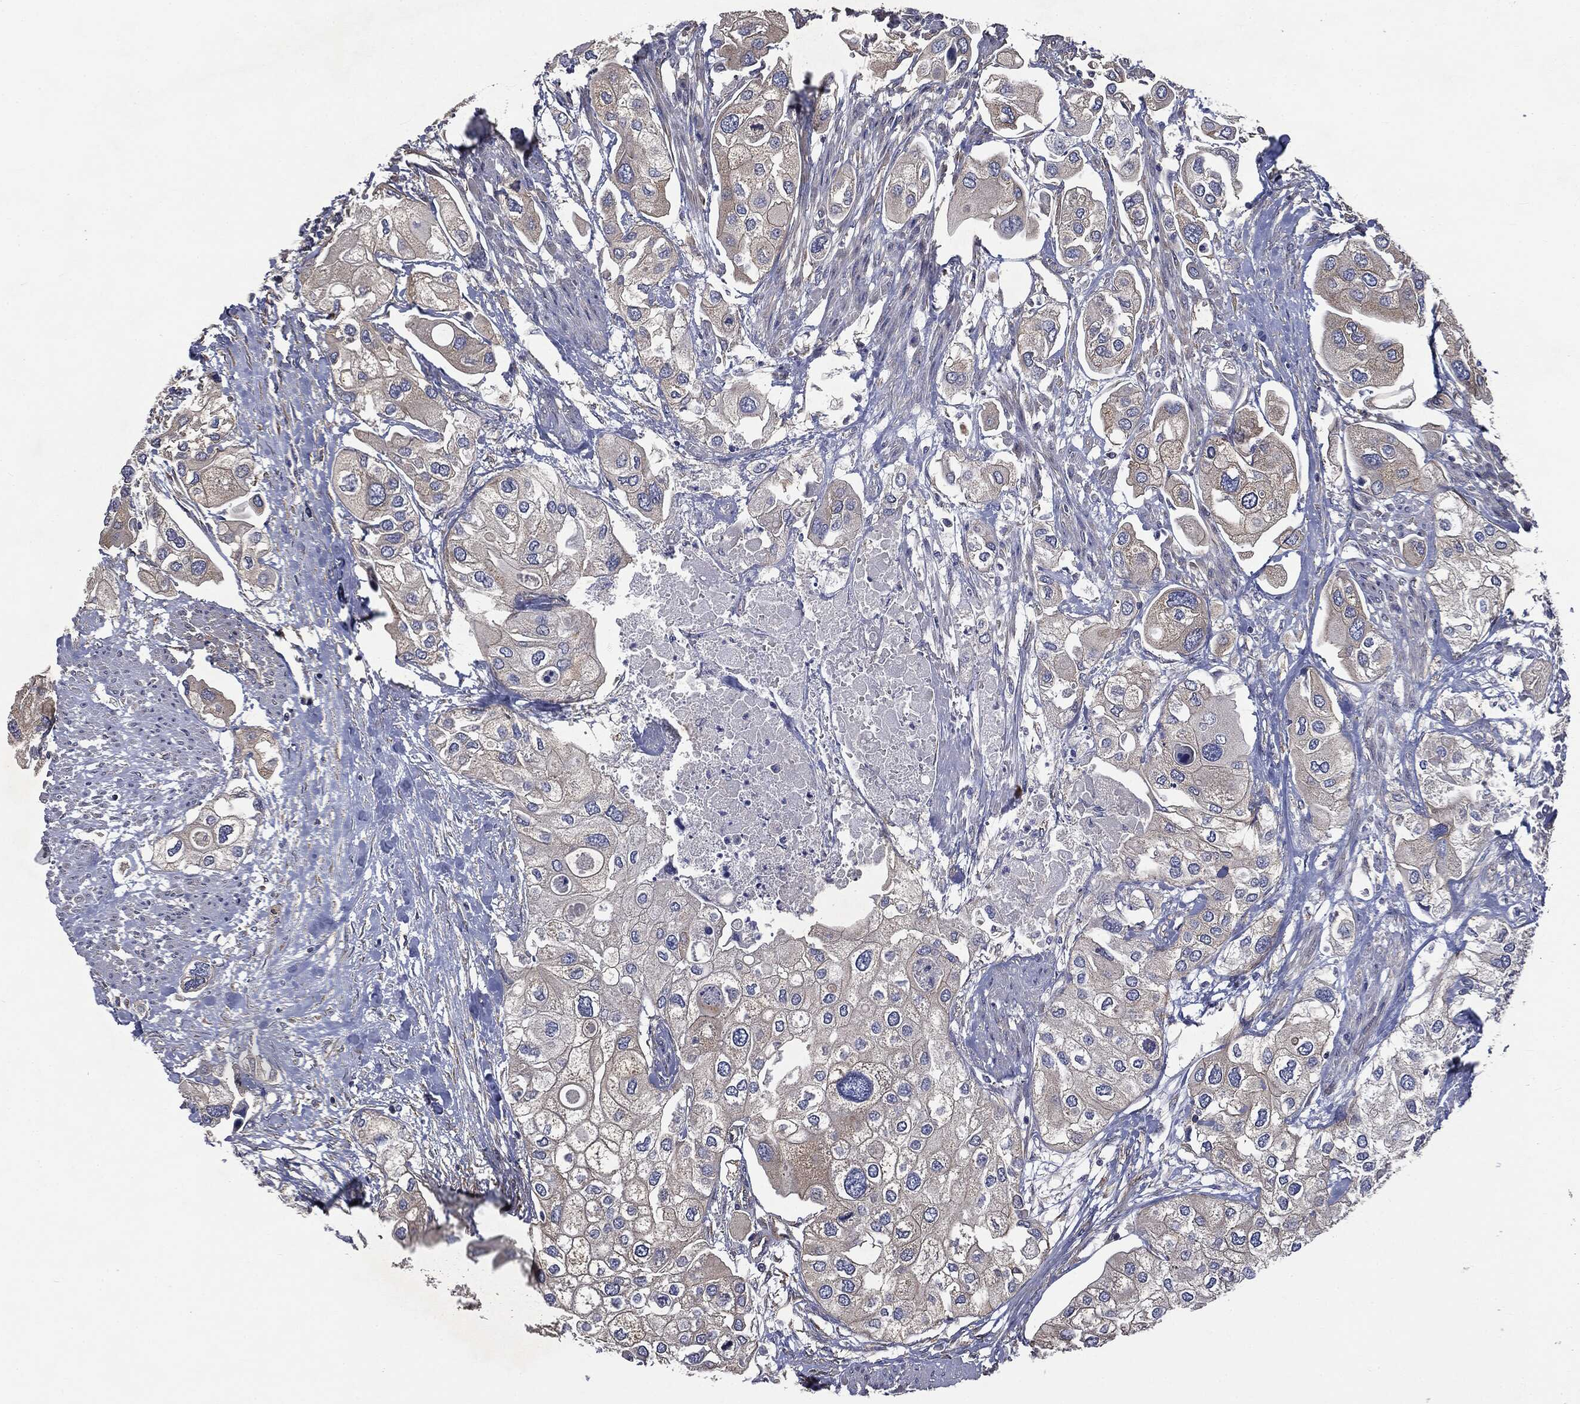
{"staining": {"intensity": "negative", "quantity": "none", "location": "none"}, "tissue": "urothelial cancer", "cell_type": "Tumor cells", "image_type": "cancer", "snomed": [{"axis": "morphology", "description": "Urothelial carcinoma, High grade"}, {"axis": "topography", "description": "Urinary bladder"}], "caption": "Immunohistochemistry photomicrograph of urothelial carcinoma (high-grade) stained for a protein (brown), which exhibits no positivity in tumor cells. (Brightfield microscopy of DAB IHC at high magnification).", "gene": "EPS15L1", "patient": {"sex": "male", "age": 64}}